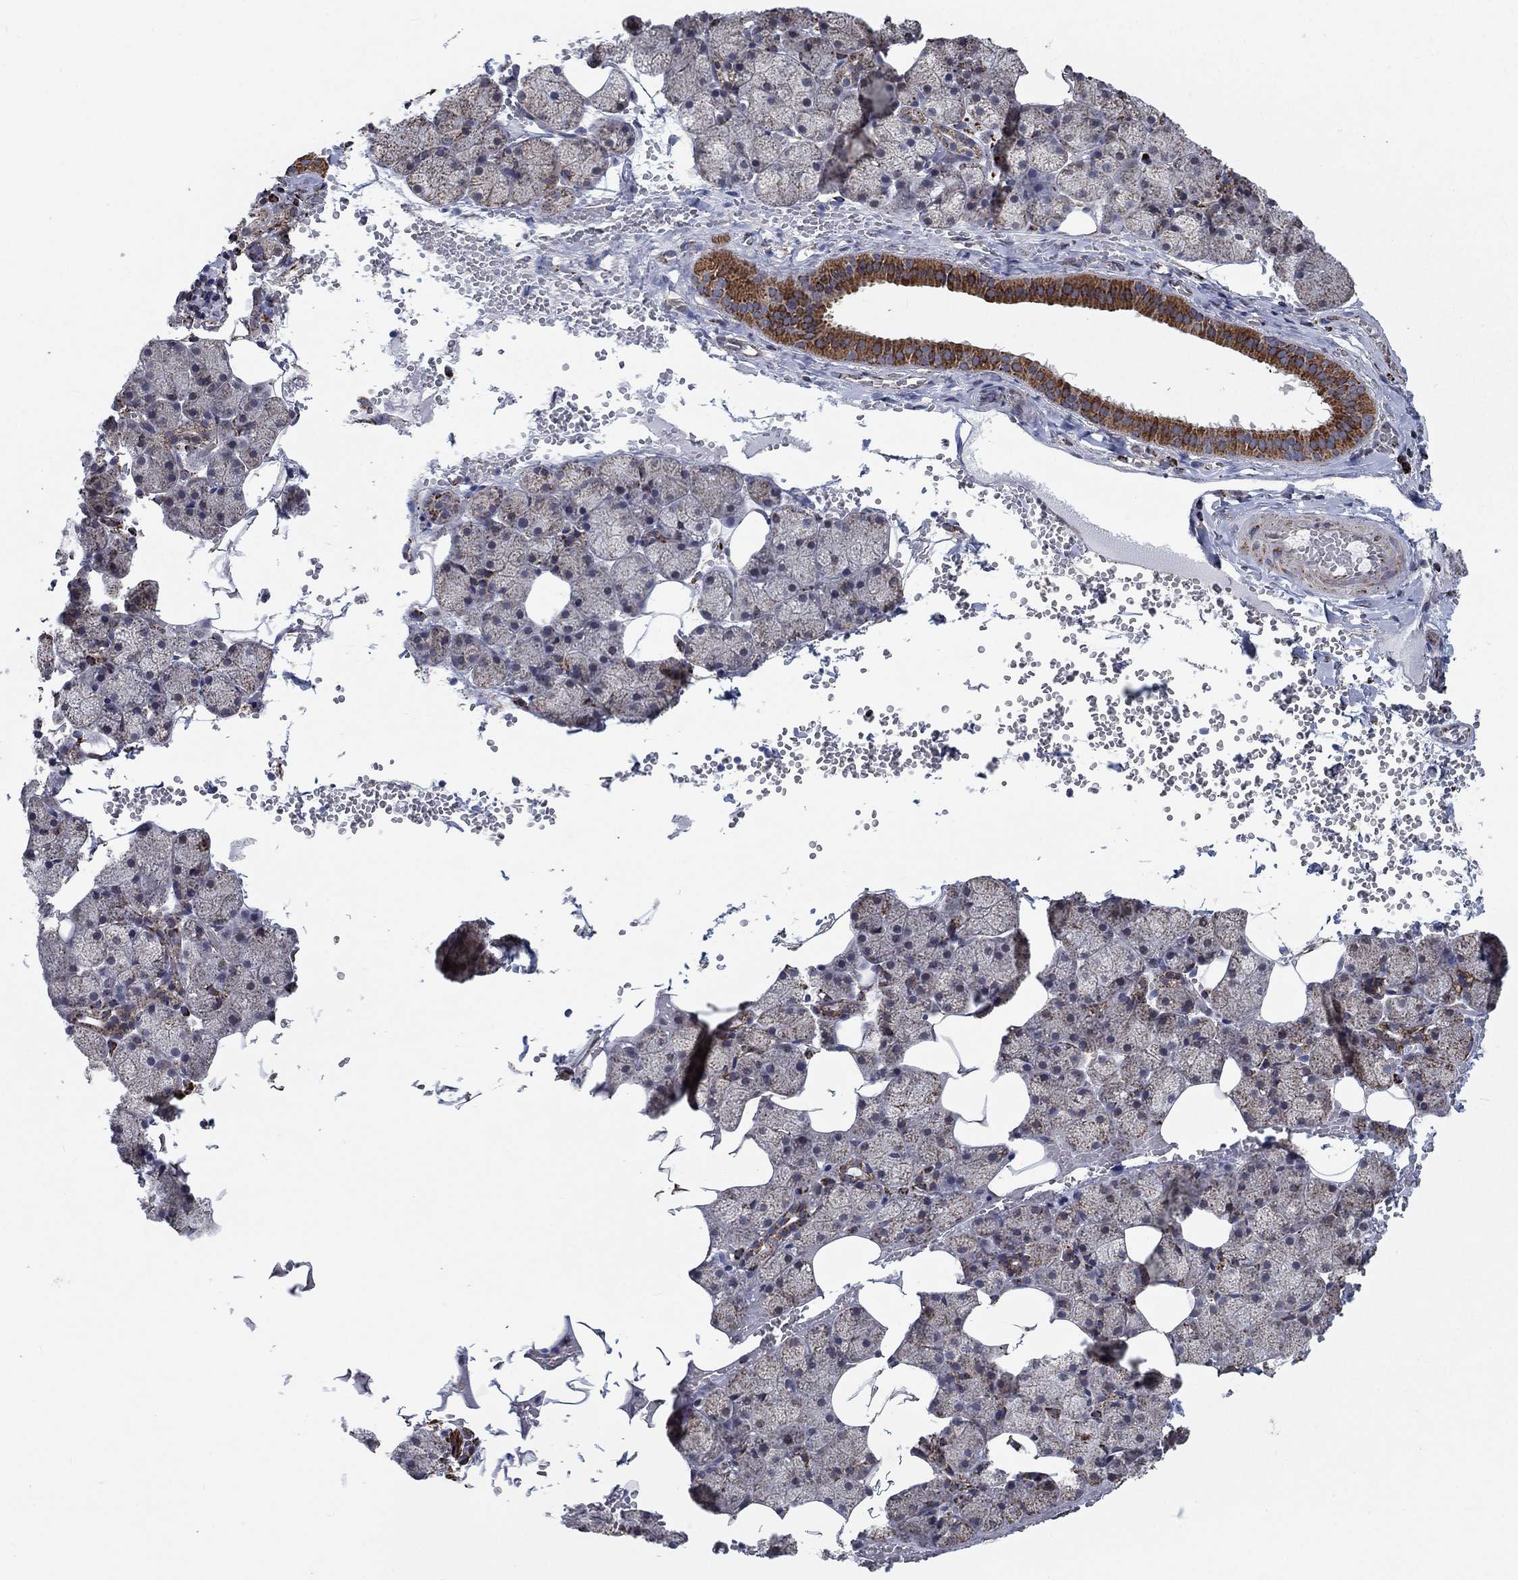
{"staining": {"intensity": "strong", "quantity": "<25%", "location": "cytoplasmic/membranous"}, "tissue": "salivary gland", "cell_type": "Glandular cells", "image_type": "normal", "snomed": [{"axis": "morphology", "description": "Normal tissue, NOS"}, {"axis": "topography", "description": "Salivary gland"}], "caption": "A medium amount of strong cytoplasmic/membranous positivity is appreciated in approximately <25% of glandular cells in benign salivary gland.", "gene": "MOAP1", "patient": {"sex": "male", "age": 38}}